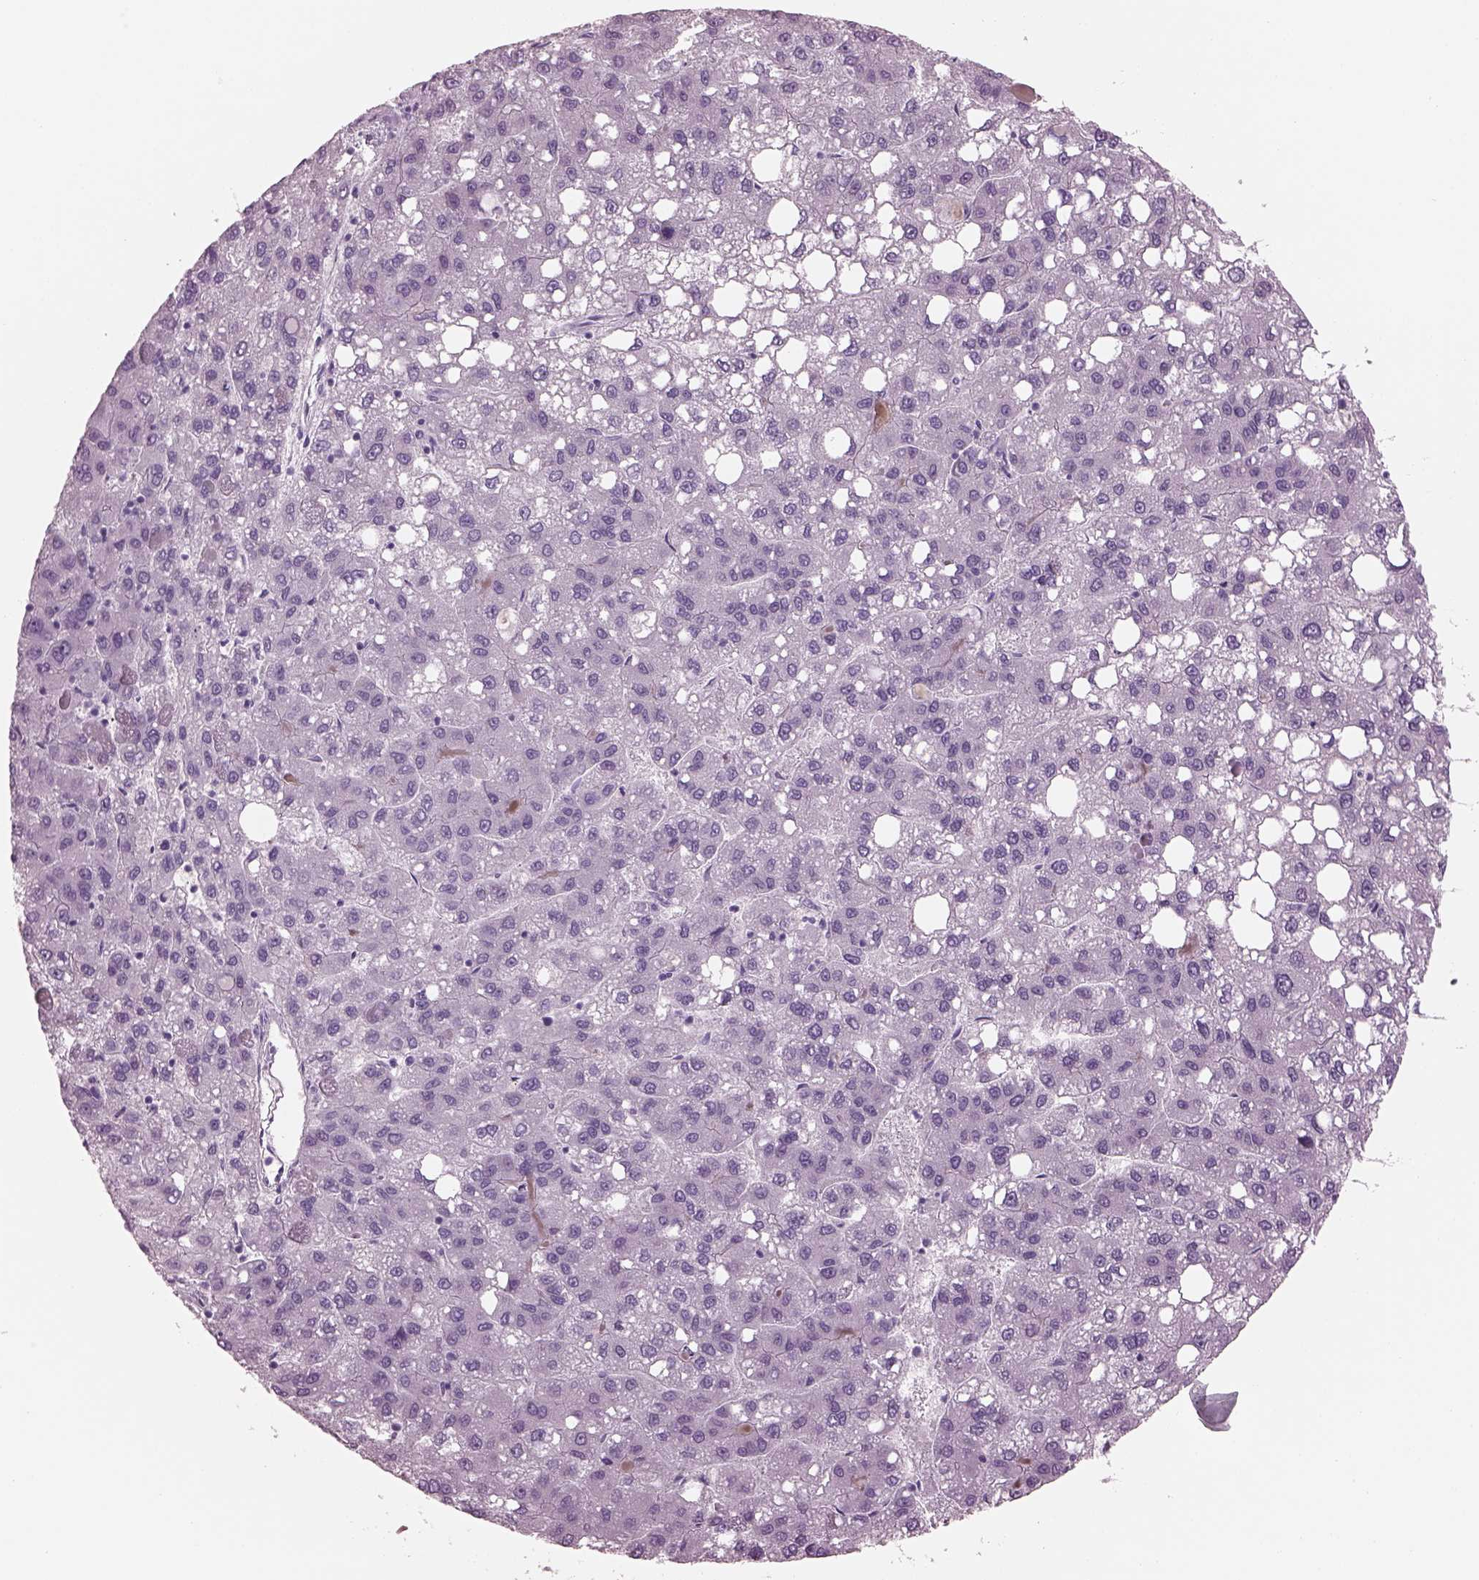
{"staining": {"intensity": "negative", "quantity": "none", "location": "none"}, "tissue": "liver cancer", "cell_type": "Tumor cells", "image_type": "cancer", "snomed": [{"axis": "morphology", "description": "Carcinoma, Hepatocellular, NOS"}, {"axis": "topography", "description": "Liver"}], "caption": "The image shows no significant staining in tumor cells of liver cancer.", "gene": "CYLC1", "patient": {"sex": "female", "age": 82}}